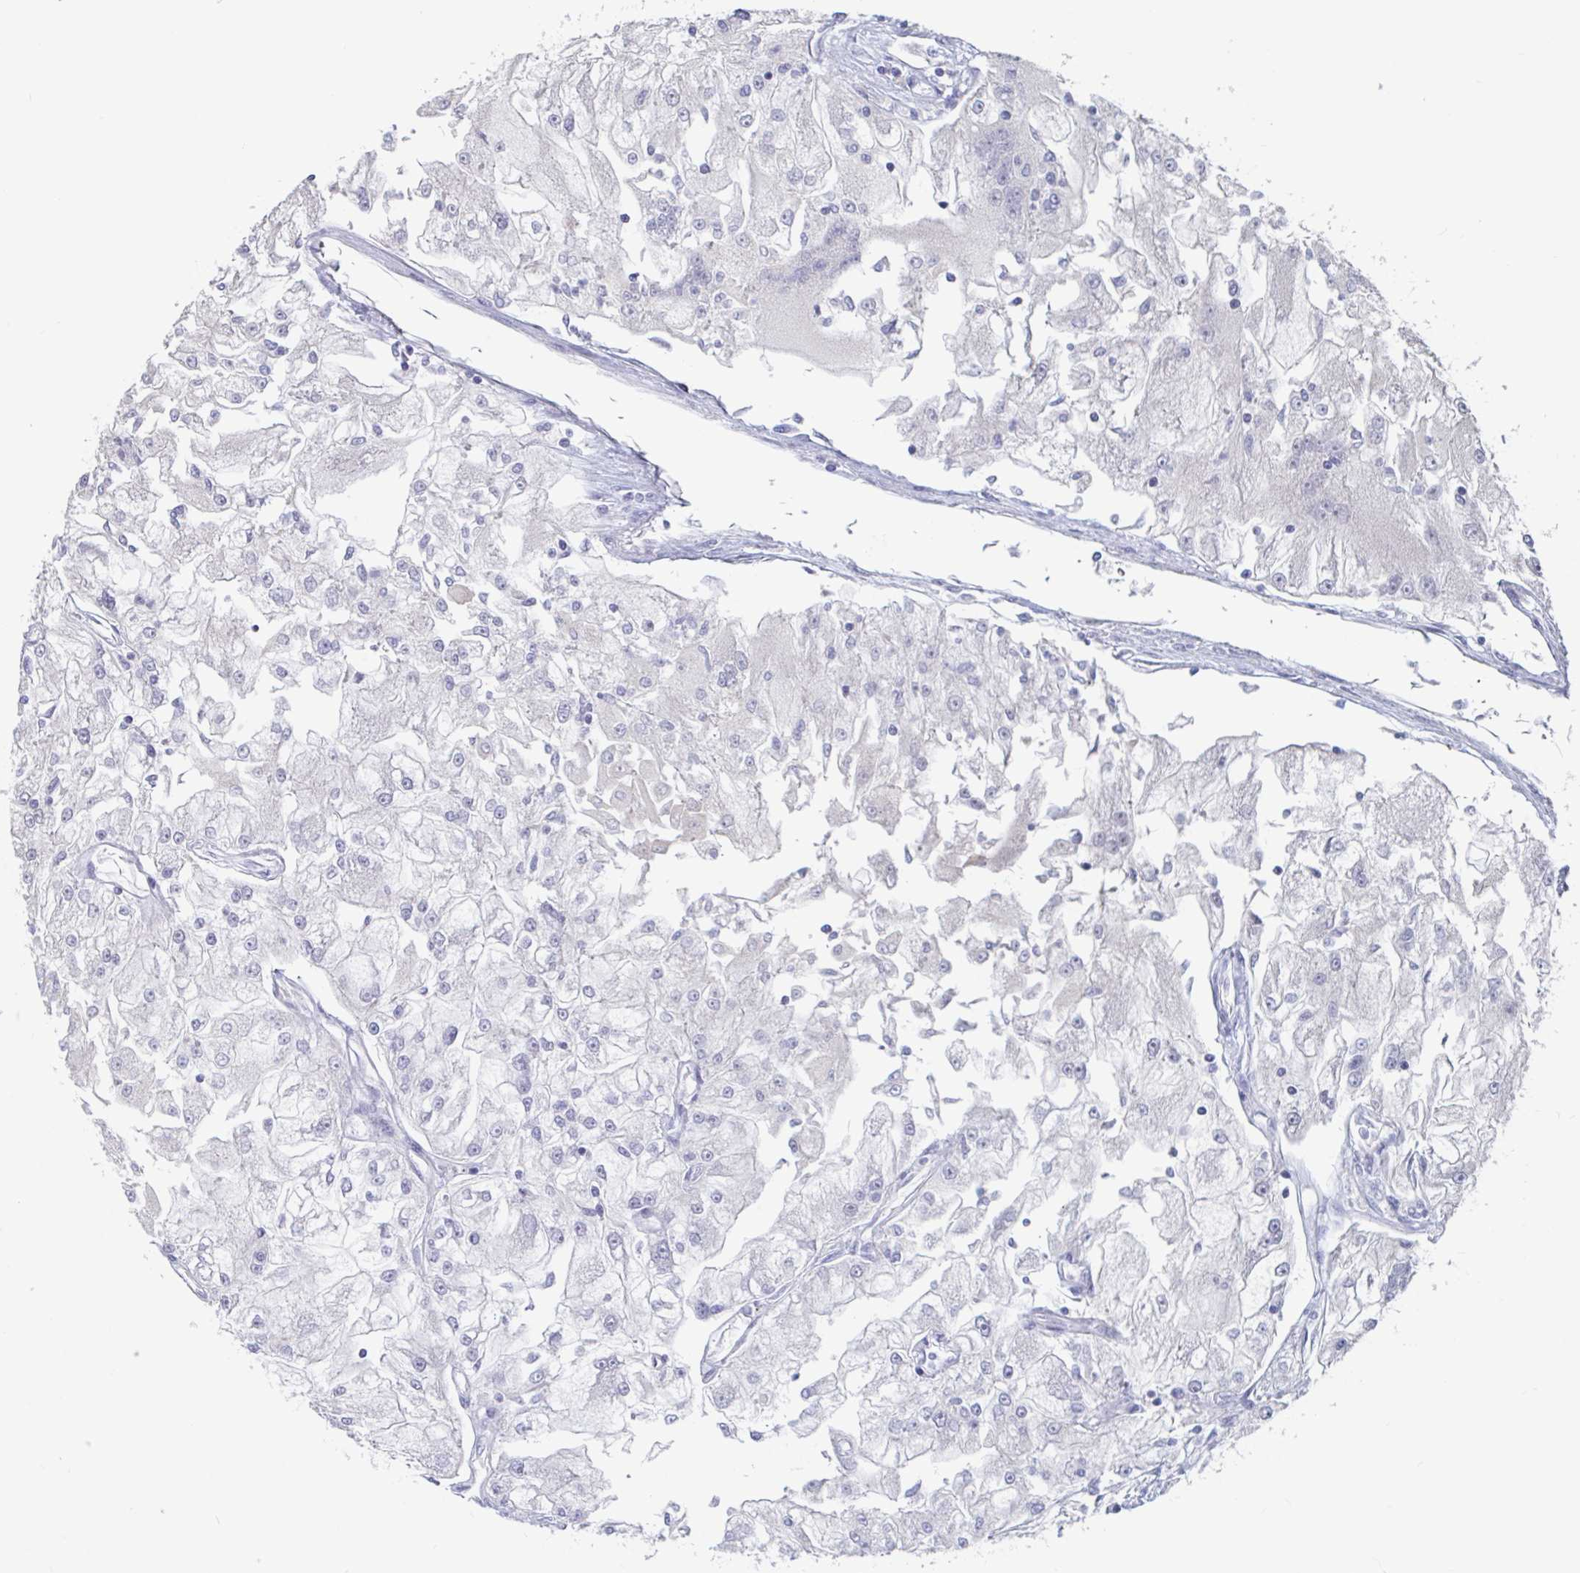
{"staining": {"intensity": "negative", "quantity": "none", "location": "none"}, "tissue": "renal cancer", "cell_type": "Tumor cells", "image_type": "cancer", "snomed": [{"axis": "morphology", "description": "Adenocarcinoma, NOS"}, {"axis": "topography", "description": "Kidney"}], "caption": "Image shows no protein staining in tumor cells of adenocarcinoma (renal) tissue. (DAB (3,3'-diaminobenzidine) immunohistochemistry (IHC) with hematoxylin counter stain).", "gene": "UNKL", "patient": {"sex": "female", "age": 72}}